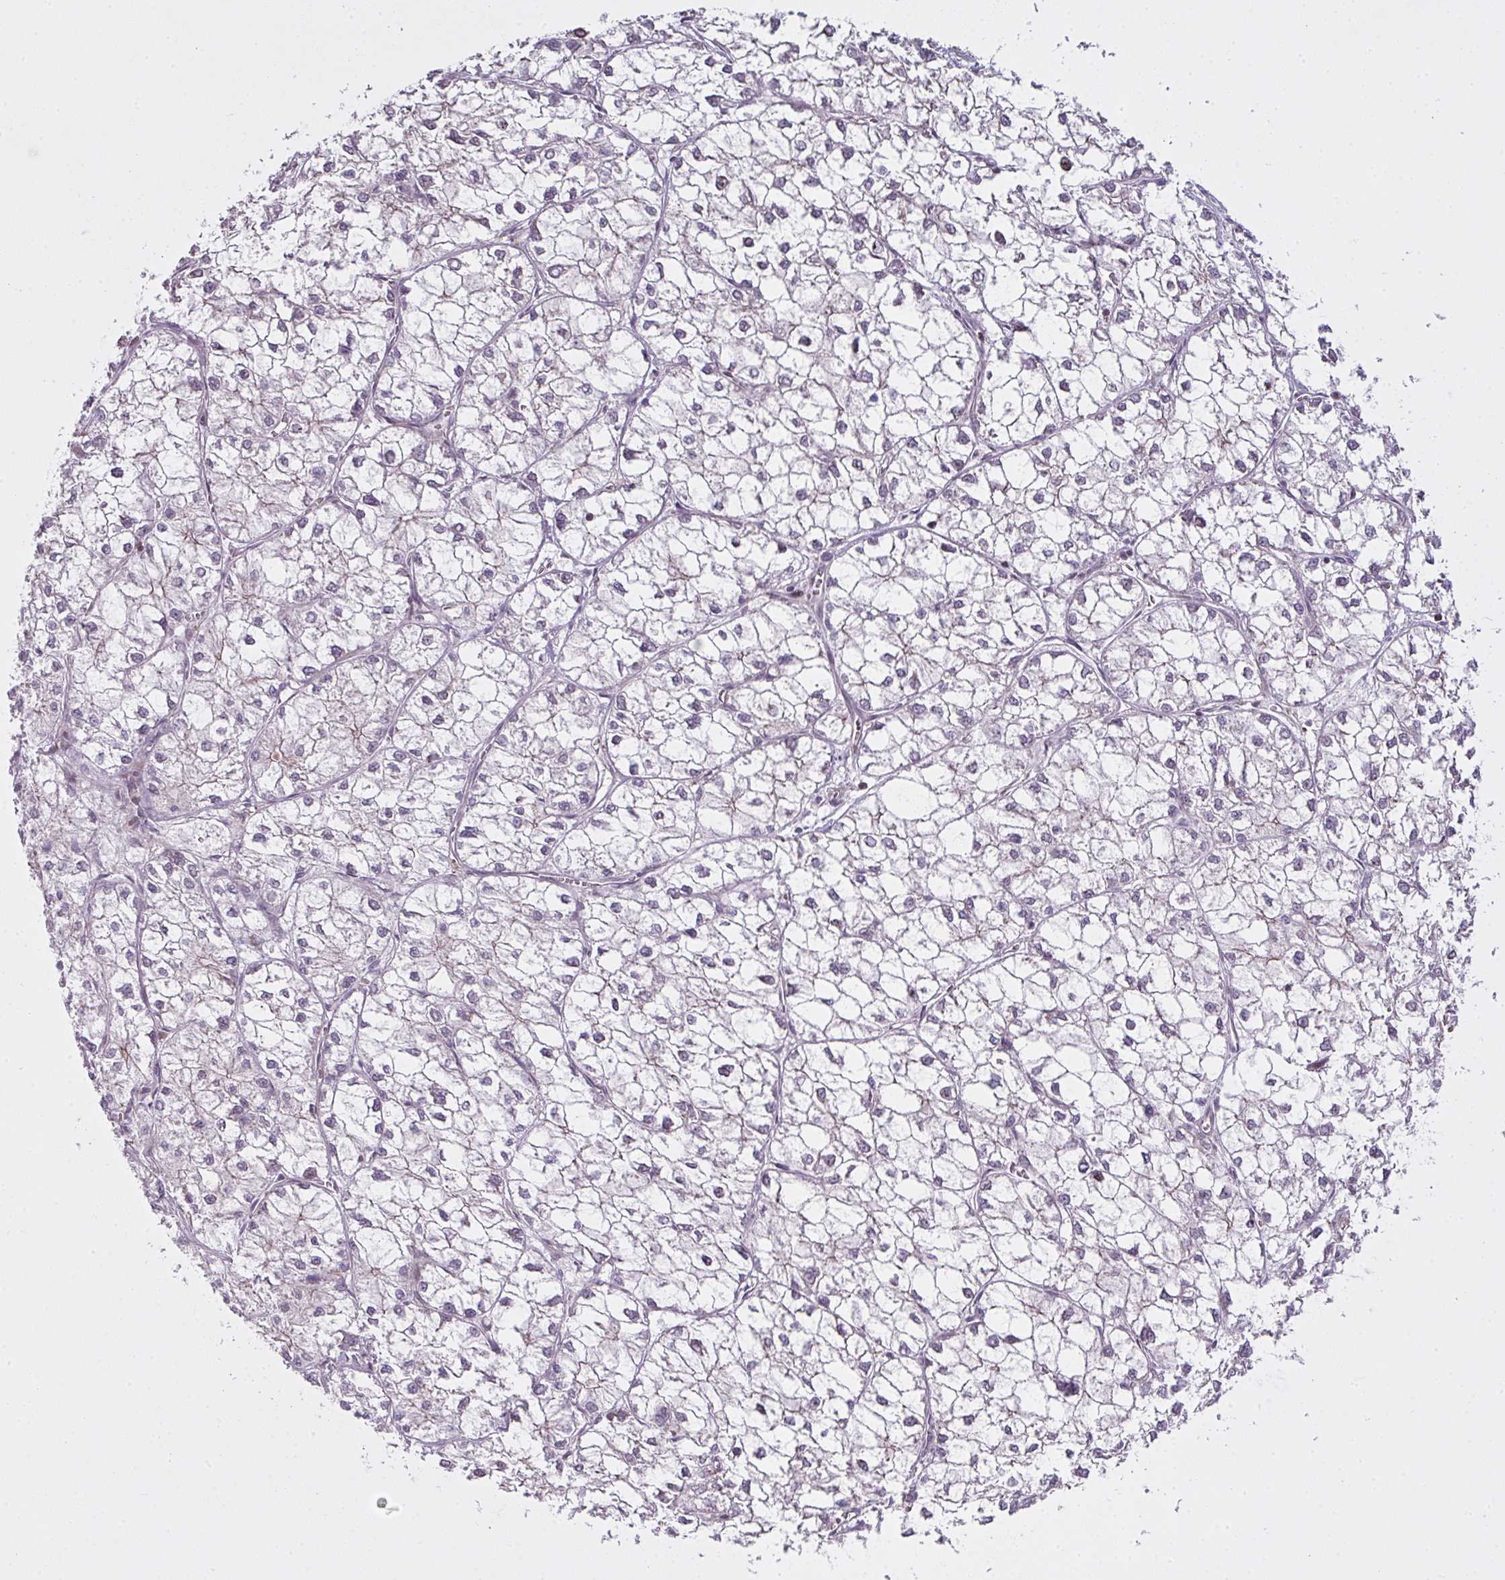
{"staining": {"intensity": "moderate", "quantity": "<25%", "location": "nuclear"}, "tissue": "liver cancer", "cell_type": "Tumor cells", "image_type": "cancer", "snomed": [{"axis": "morphology", "description": "Carcinoma, Hepatocellular, NOS"}, {"axis": "topography", "description": "Liver"}], "caption": "IHC image of human liver hepatocellular carcinoma stained for a protein (brown), which exhibits low levels of moderate nuclear positivity in approximately <25% of tumor cells.", "gene": "ZNF688", "patient": {"sex": "female", "age": 43}}